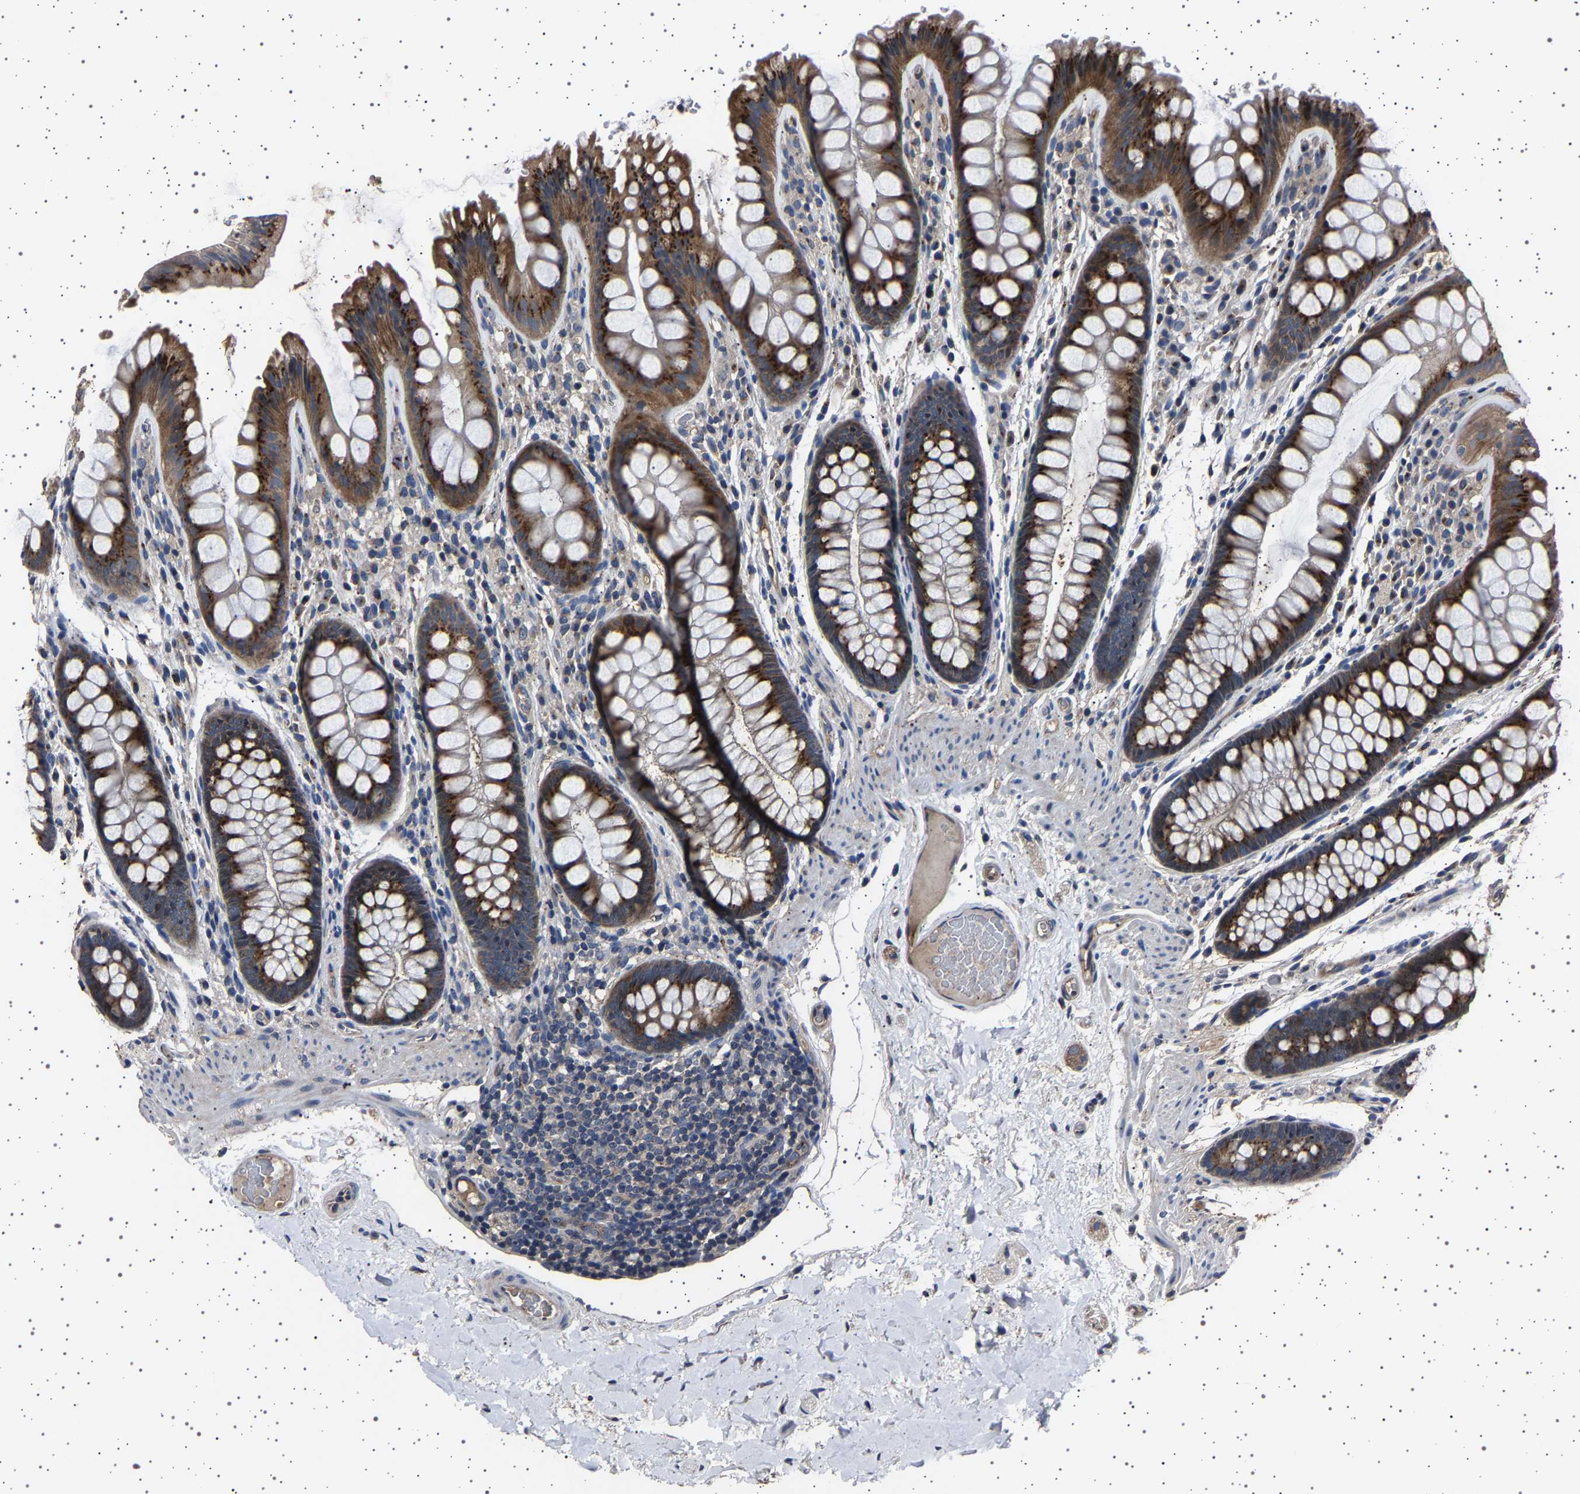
{"staining": {"intensity": "weak", "quantity": "25%-75%", "location": "cytoplasmic/membranous"}, "tissue": "colon", "cell_type": "Endothelial cells", "image_type": "normal", "snomed": [{"axis": "morphology", "description": "Normal tissue, NOS"}, {"axis": "topography", "description": "Colon"}], "caption": "A histopathology image showing weak cytoplasmic/membranous positivity in approximately 25%-75% of endothelial cells in normal colon, as visualized by brown immunohistochemical staining.", "gene": "NCKAP1", "patient": {"sex": "female", "age": 56}}